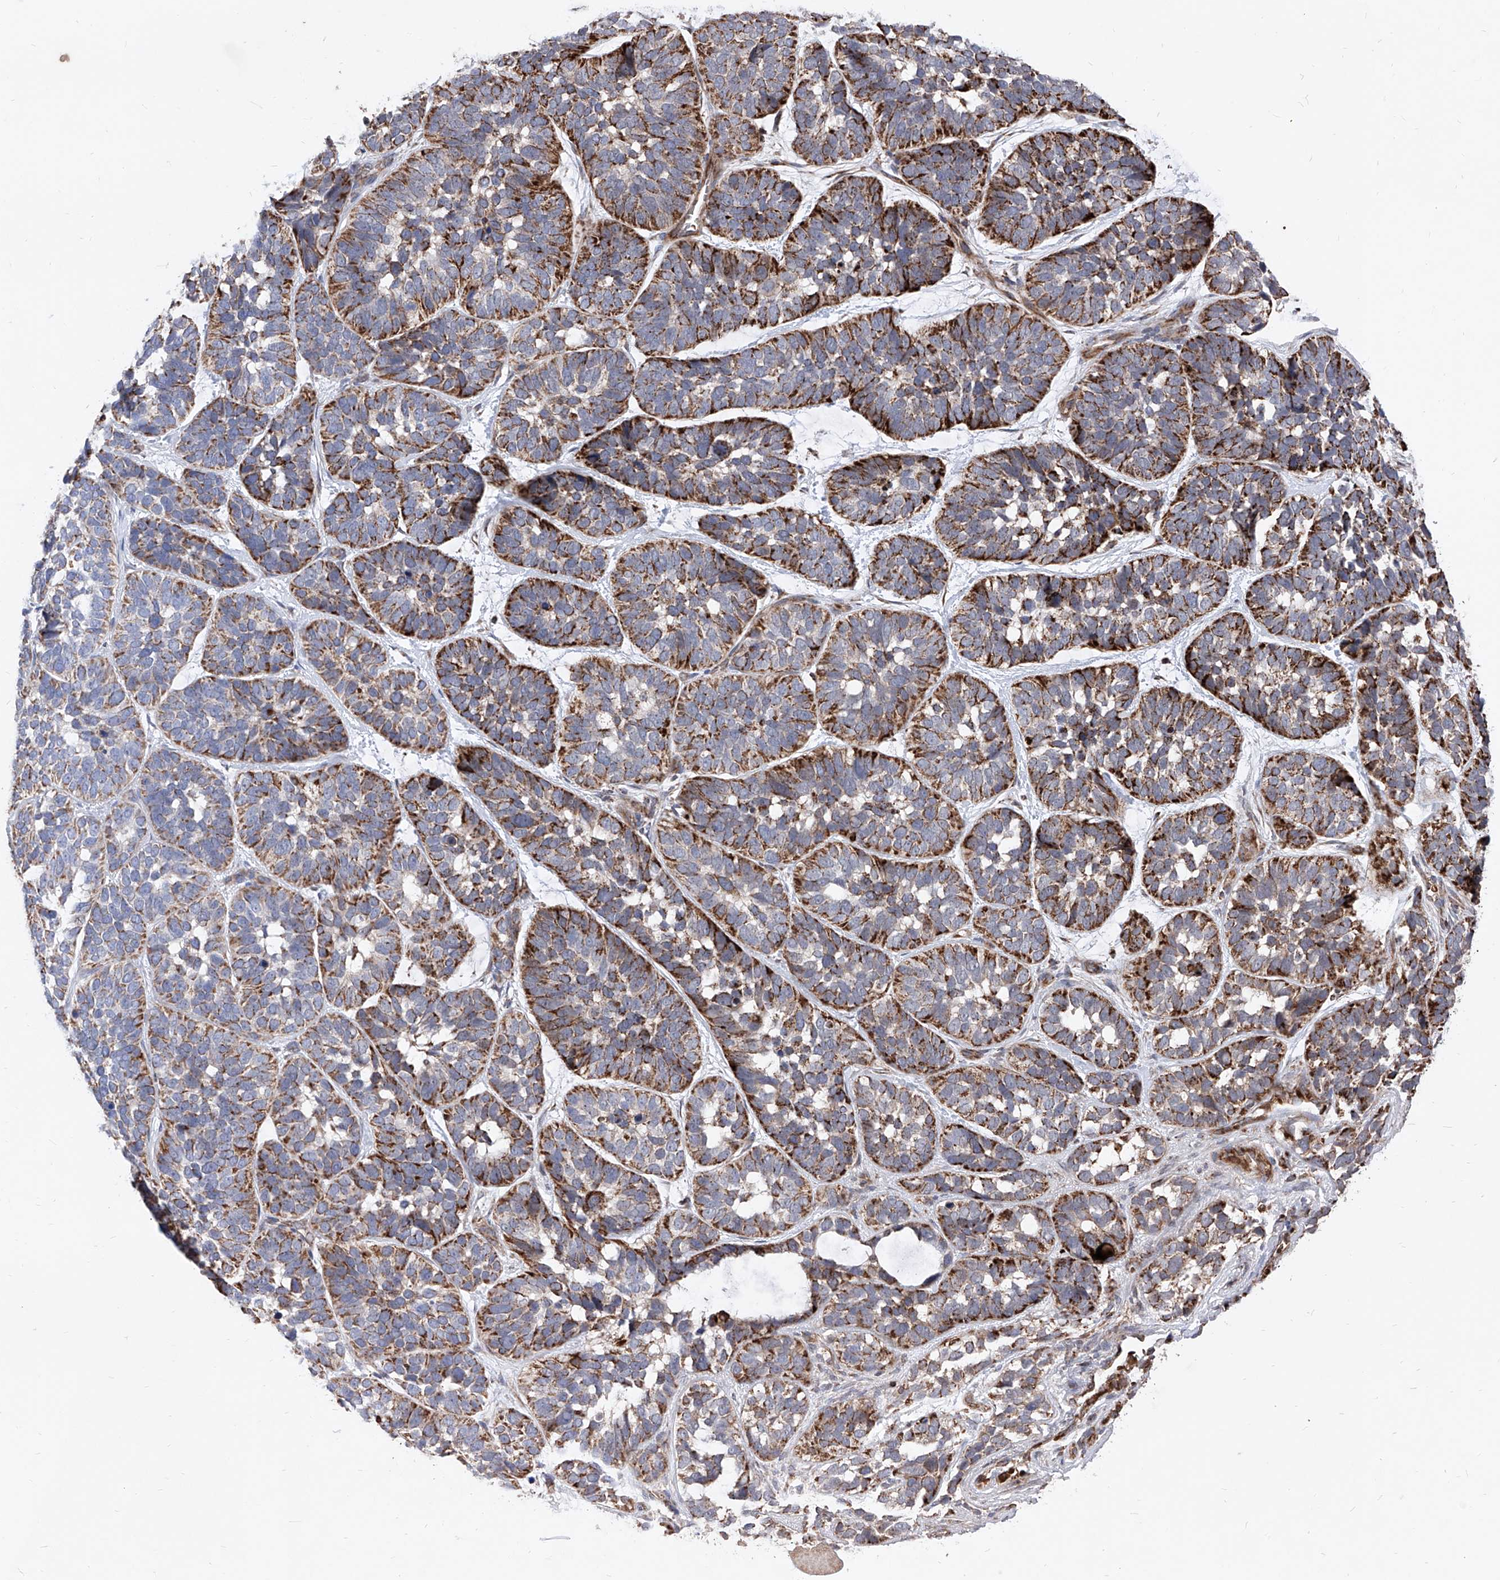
{"staining": {"intensity": "strong", "quantity": ">75%", "location": "cytoplasmic/membranous"}, "tissue": "skin cancer", "cell_type": "Tumor cells", "image_type": "cancer", "snomed": [{"axis": "morphology", "description": "Basal cell carcinoma"}, {"axis": "topography", "description": "Skin"}], "caption": "Skin cancer stained with a brown dye demonstrates strong cytoplasmic/membranous positive expression in approximately >75% of tumor cells.", "gene": "SEMA6A", "patient": {"sex": "male", "age": 62}}